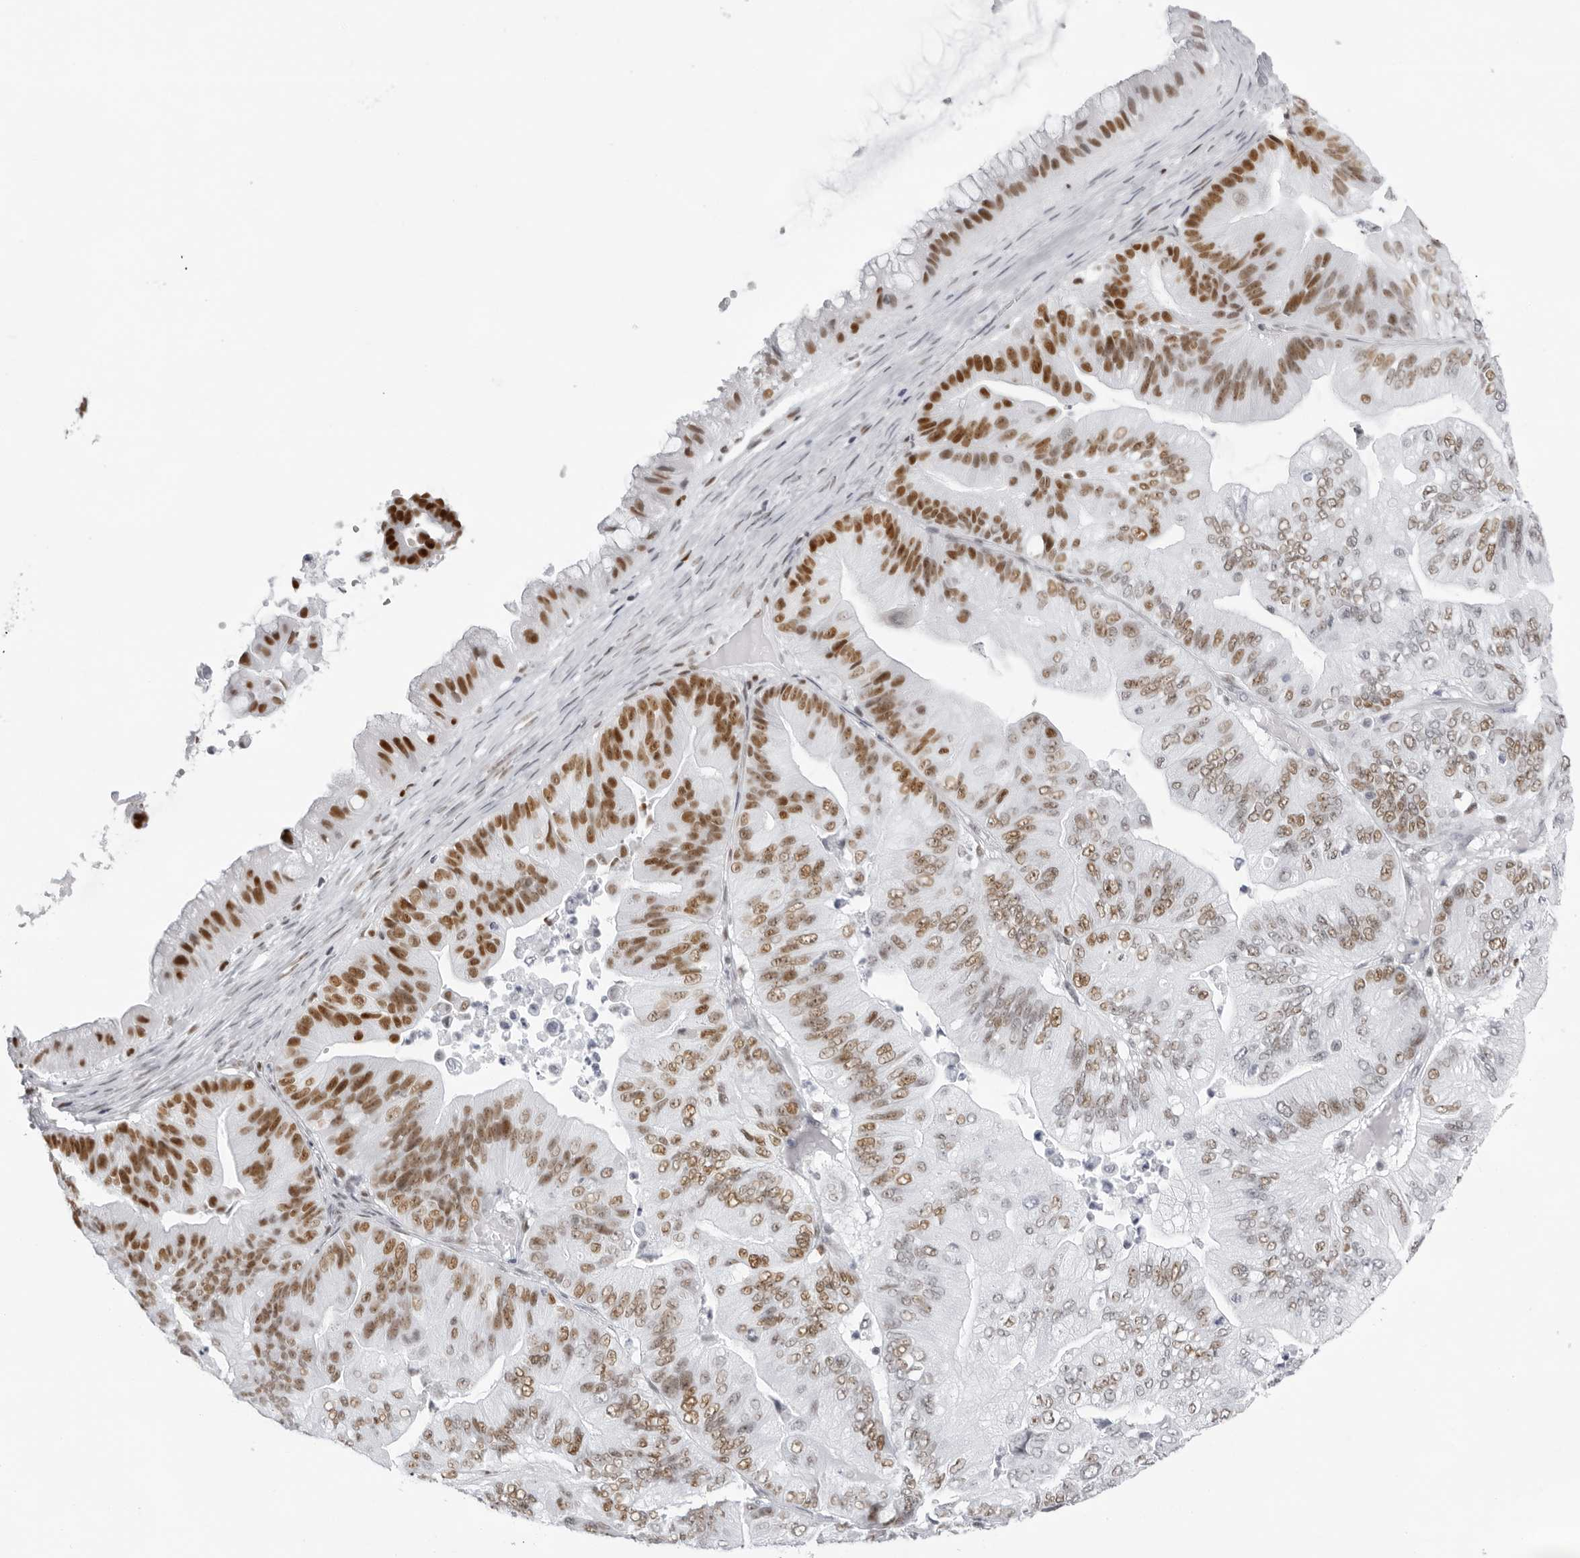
{"staining": {"intensity": "moderate", "quantity": "25%-75%", "location": "nuclear"}, "tissue": "ovarian cancer", "cell_type": "Tumor cells", "image_type": "cancer", "snomed": [{"axis": "morphology", "description": "Cystadenocarcinoma, mucinous, NOS"}, {"axis": "topography", "description": "Ovary"}], "caption": "Ovarian cancer stained for a protein (brown) shows moderate nuclear positive staining in about 25%-75% of tumor cells.", "gene": "IRF2BP2", "patient": {"sex": "female", "age": 61}}